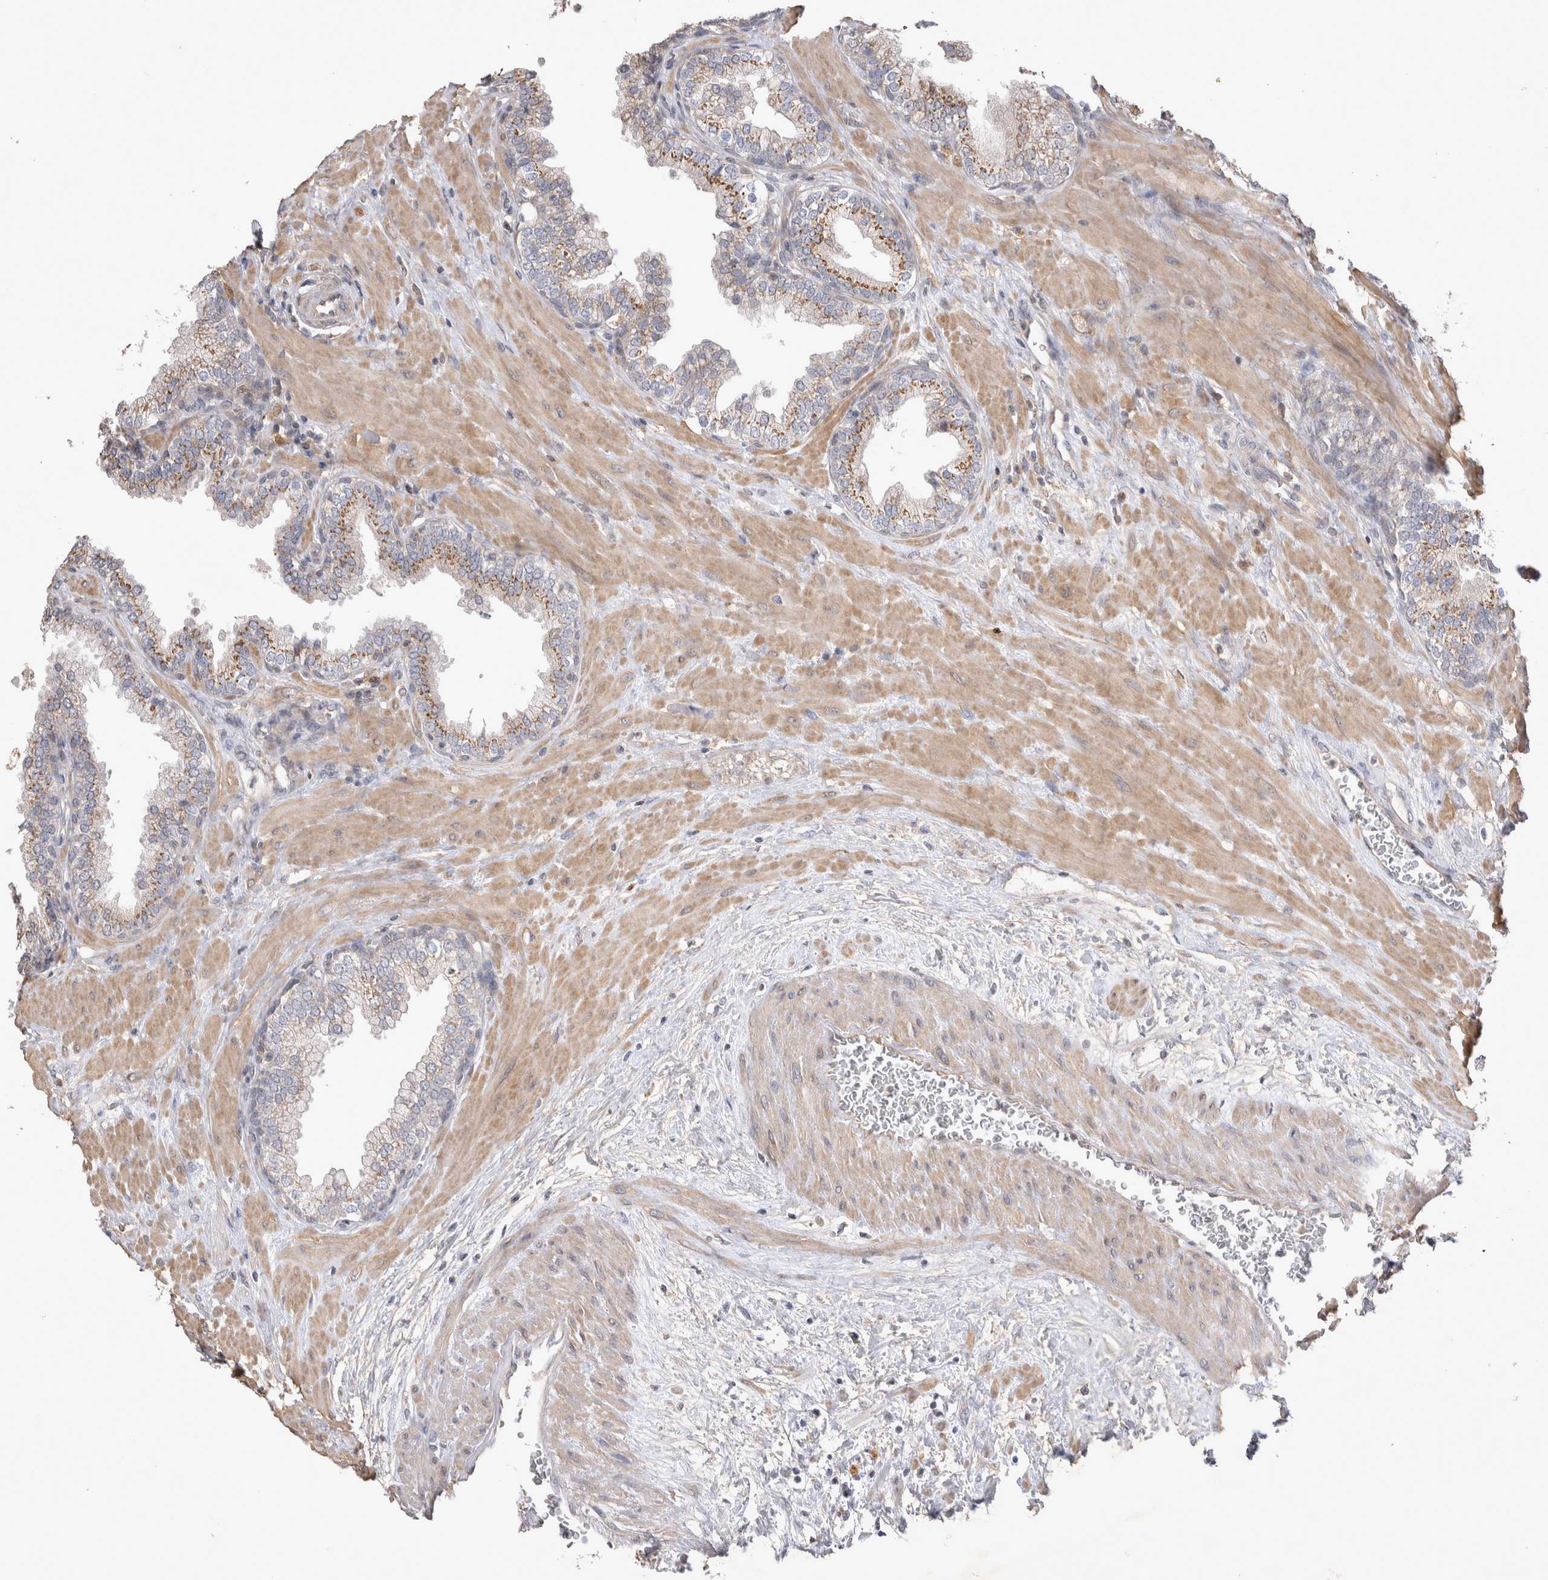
{"staining": {"intensity": "moderate", "quantity": "<25%", "location": "cytoplasmic/membranous"}, "tissue": "prostate", "cell_type": "Glandular cells", "image_type": "normal", "snomed": [{"axis": "morphology", "description": "Normal tissue, NOS"}, {"axis": "topography", "description": "Prostate"}], "caption": "Immunohistochemical staining of benign human prostate shows moderate cytoplasmic/membranous protein expression in approximately <25% of glandular cells.", "gene": "SRD5A3", "patient": {"sex": "male", "age": 51}}